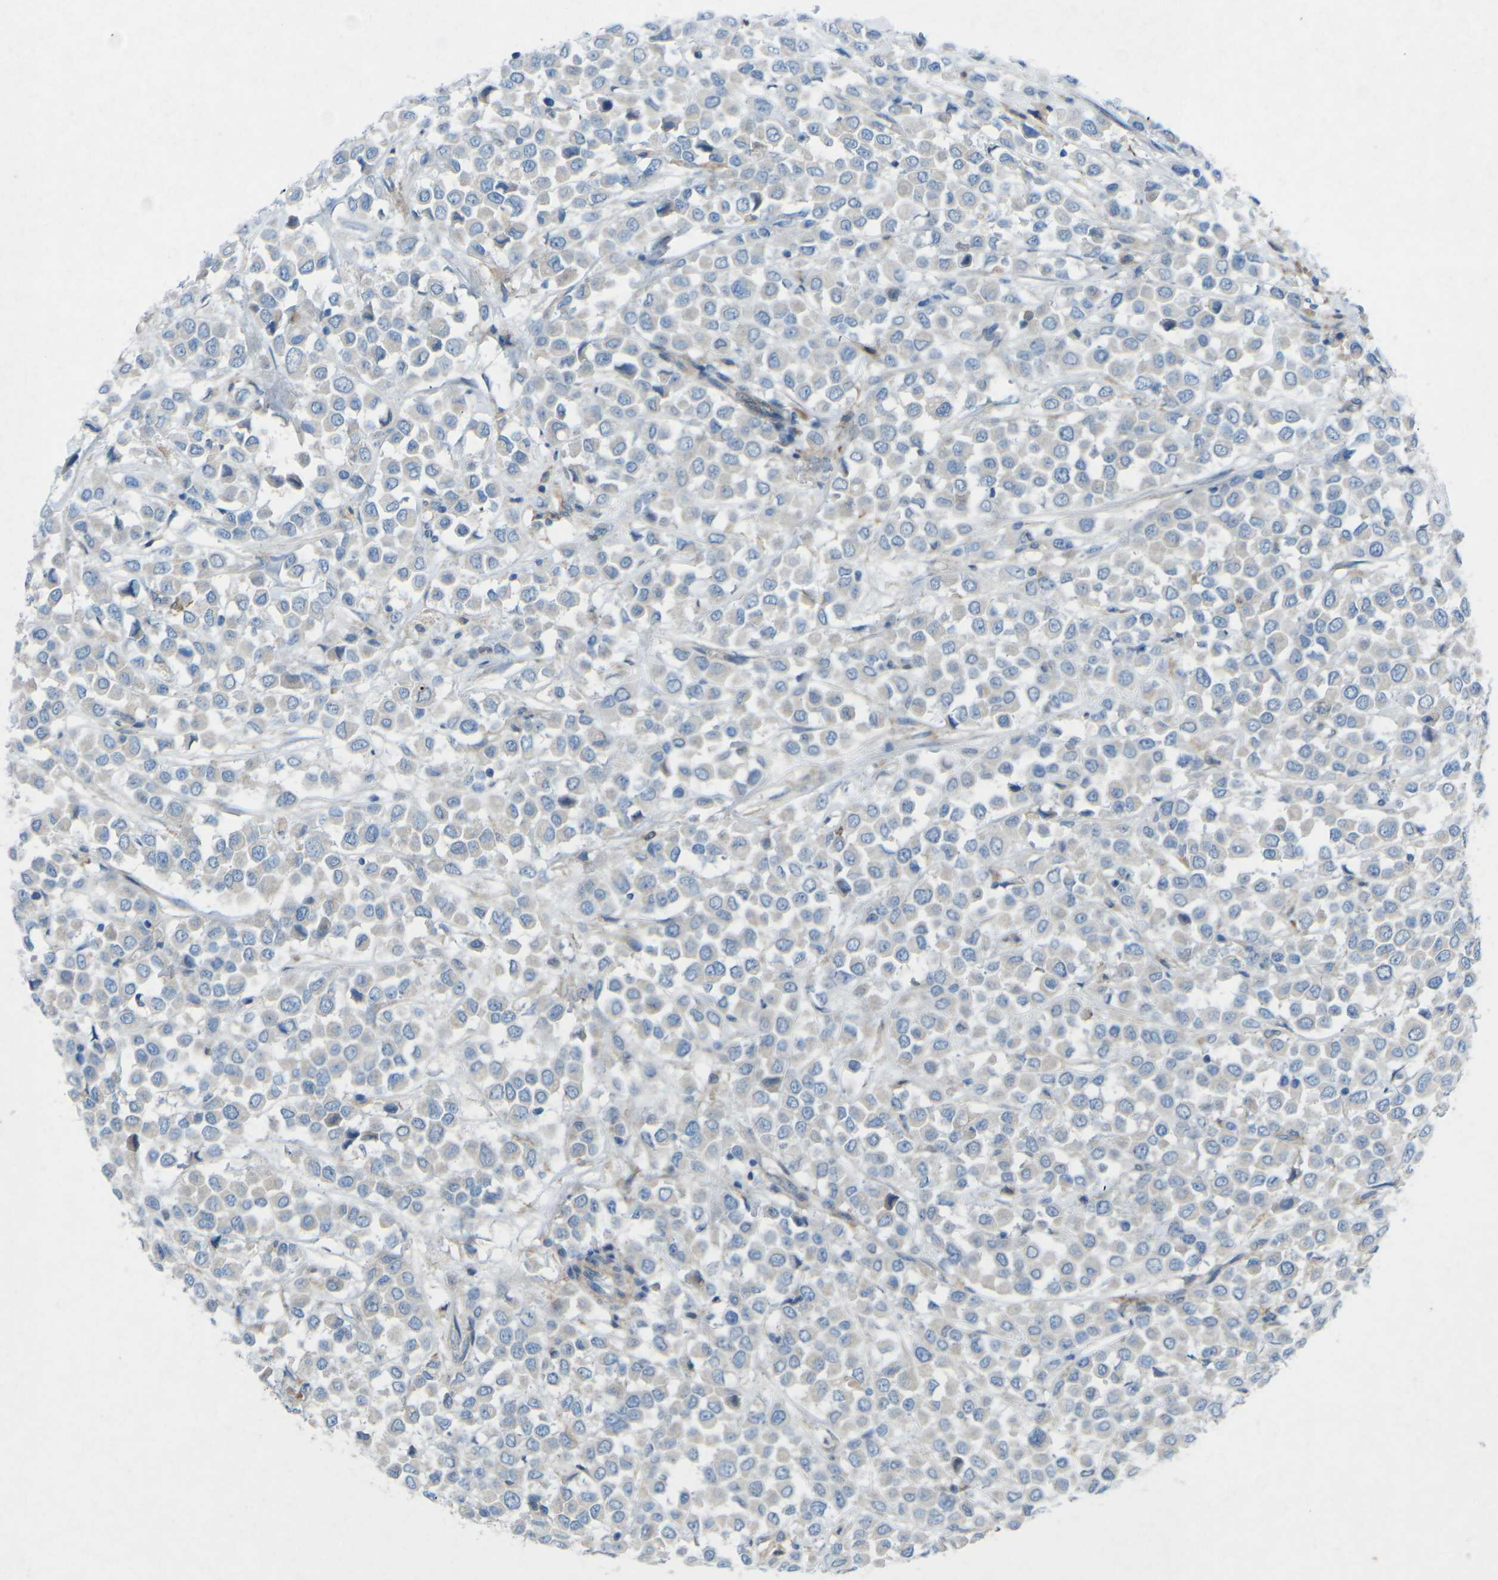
{"staining": {"intensity": "negative", "quantity": "none", "location": "none"}, "tissue": "breast cancer", "cell_type": "Tumor cells", "image_type": "cancer", "snomed": [{"axis": "morphology", "description": "Duct carcinoma"}, {"axis": "topography", "description": "Breast"}], "caption": "Photomicrograph shows no protein staining in tumor cells of breast infiltrating ductal carcinoma tissue. (Stains: DAB immunohistochemistry with hematoxylin counter stain, Microscopy: brightfield microscopy at high magnification).", "gene": "STK11", "patient": {"sex": "female", "age": 61}}